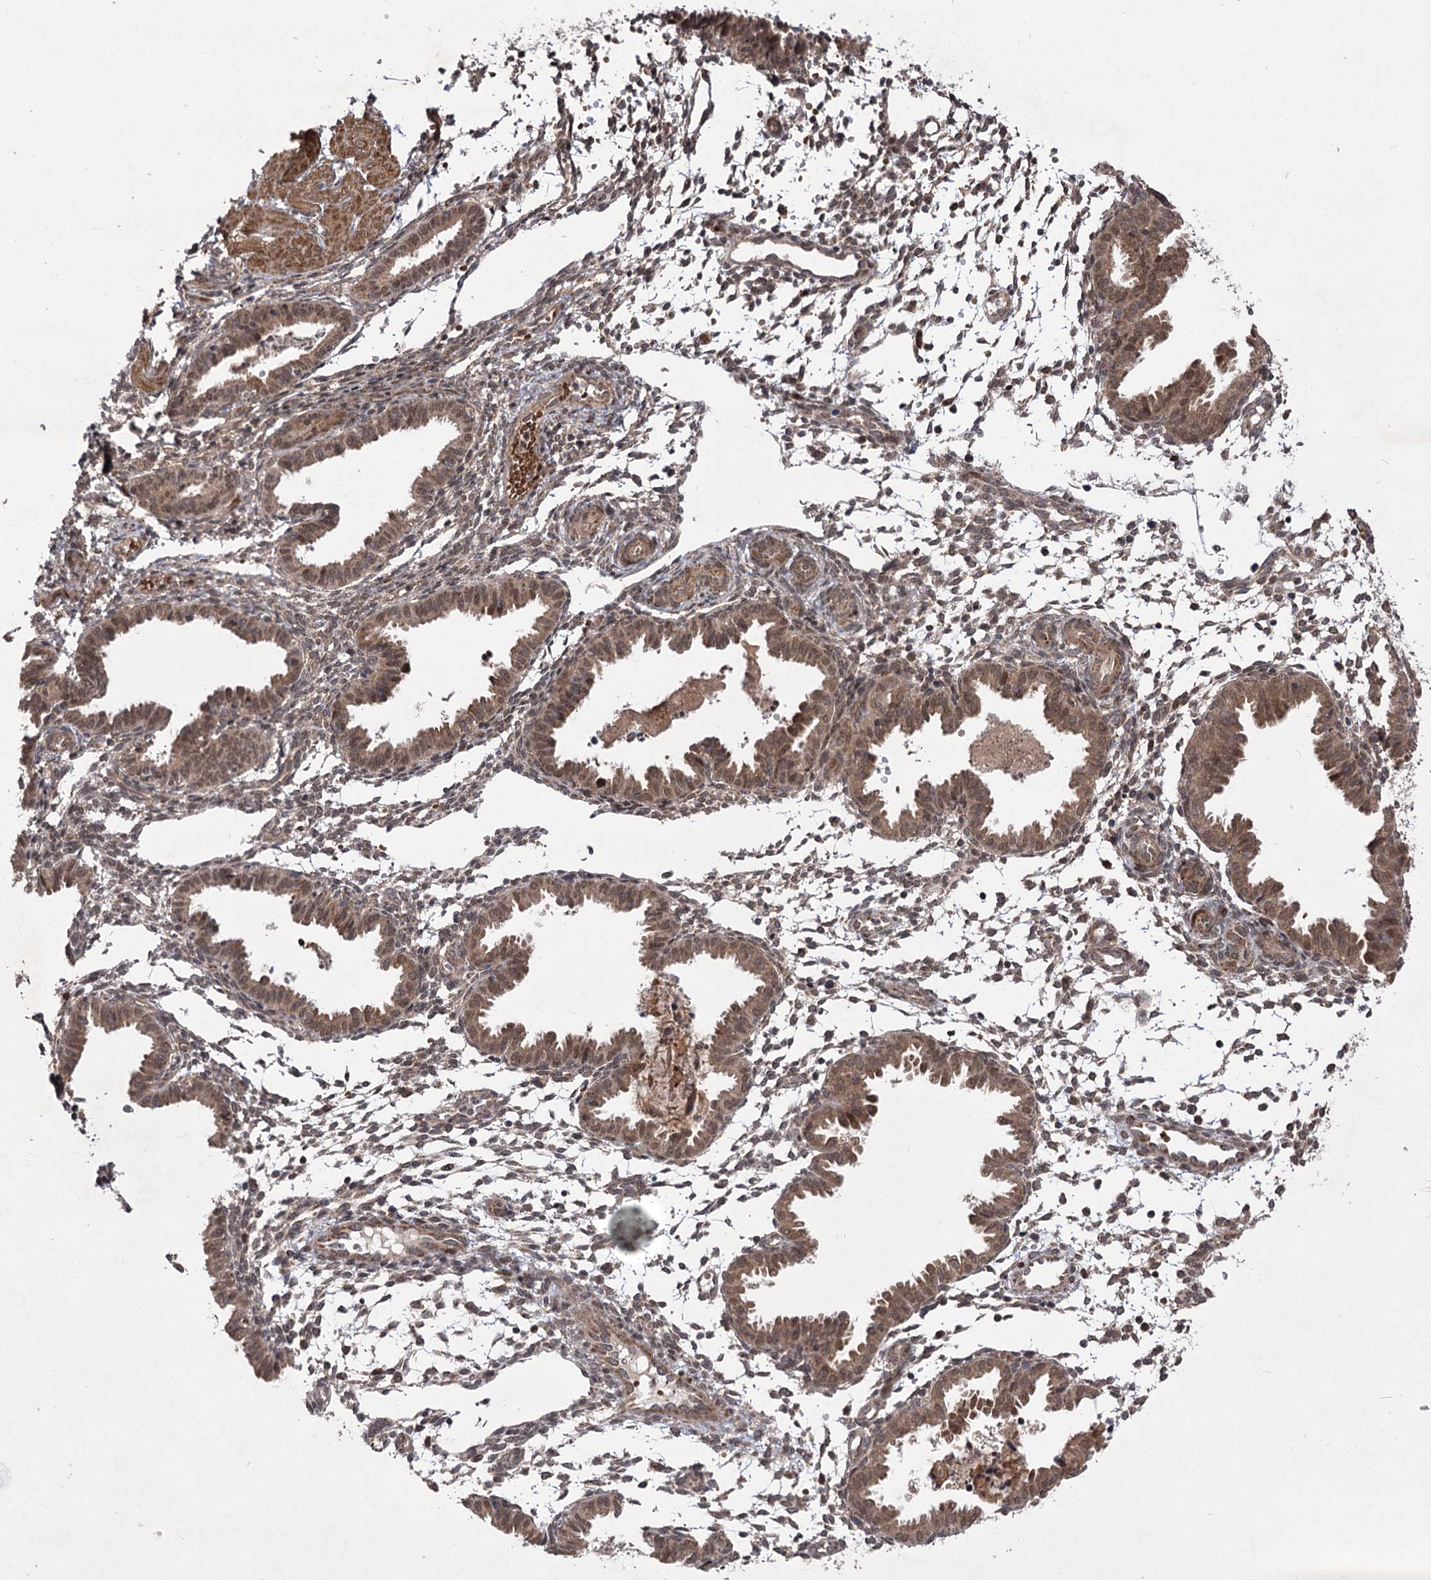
{"staining": {"intensity": "weak", "quantity": ">75%", "location": "cytoplasmic/membranous,nuclear"}, "tissue": "endometrium", "cell_type": "Cells in endometrial stroma", "image_type": "normal", "snomed": [{"axis": "morphology", "description": "Normal tissue, NOS"}, {"axis": "topography", "description": "Endometrium"}], "caption": "IHC micrograph of normal human endometrium stained for a protein (brown), which reveals low levels of weak cytoplasmic/membranous,nuclear staining in approximately >75% of cells in endometrial stroma.", "gene": "TENM2", "patient": {"sex": "female", "age": 33}}